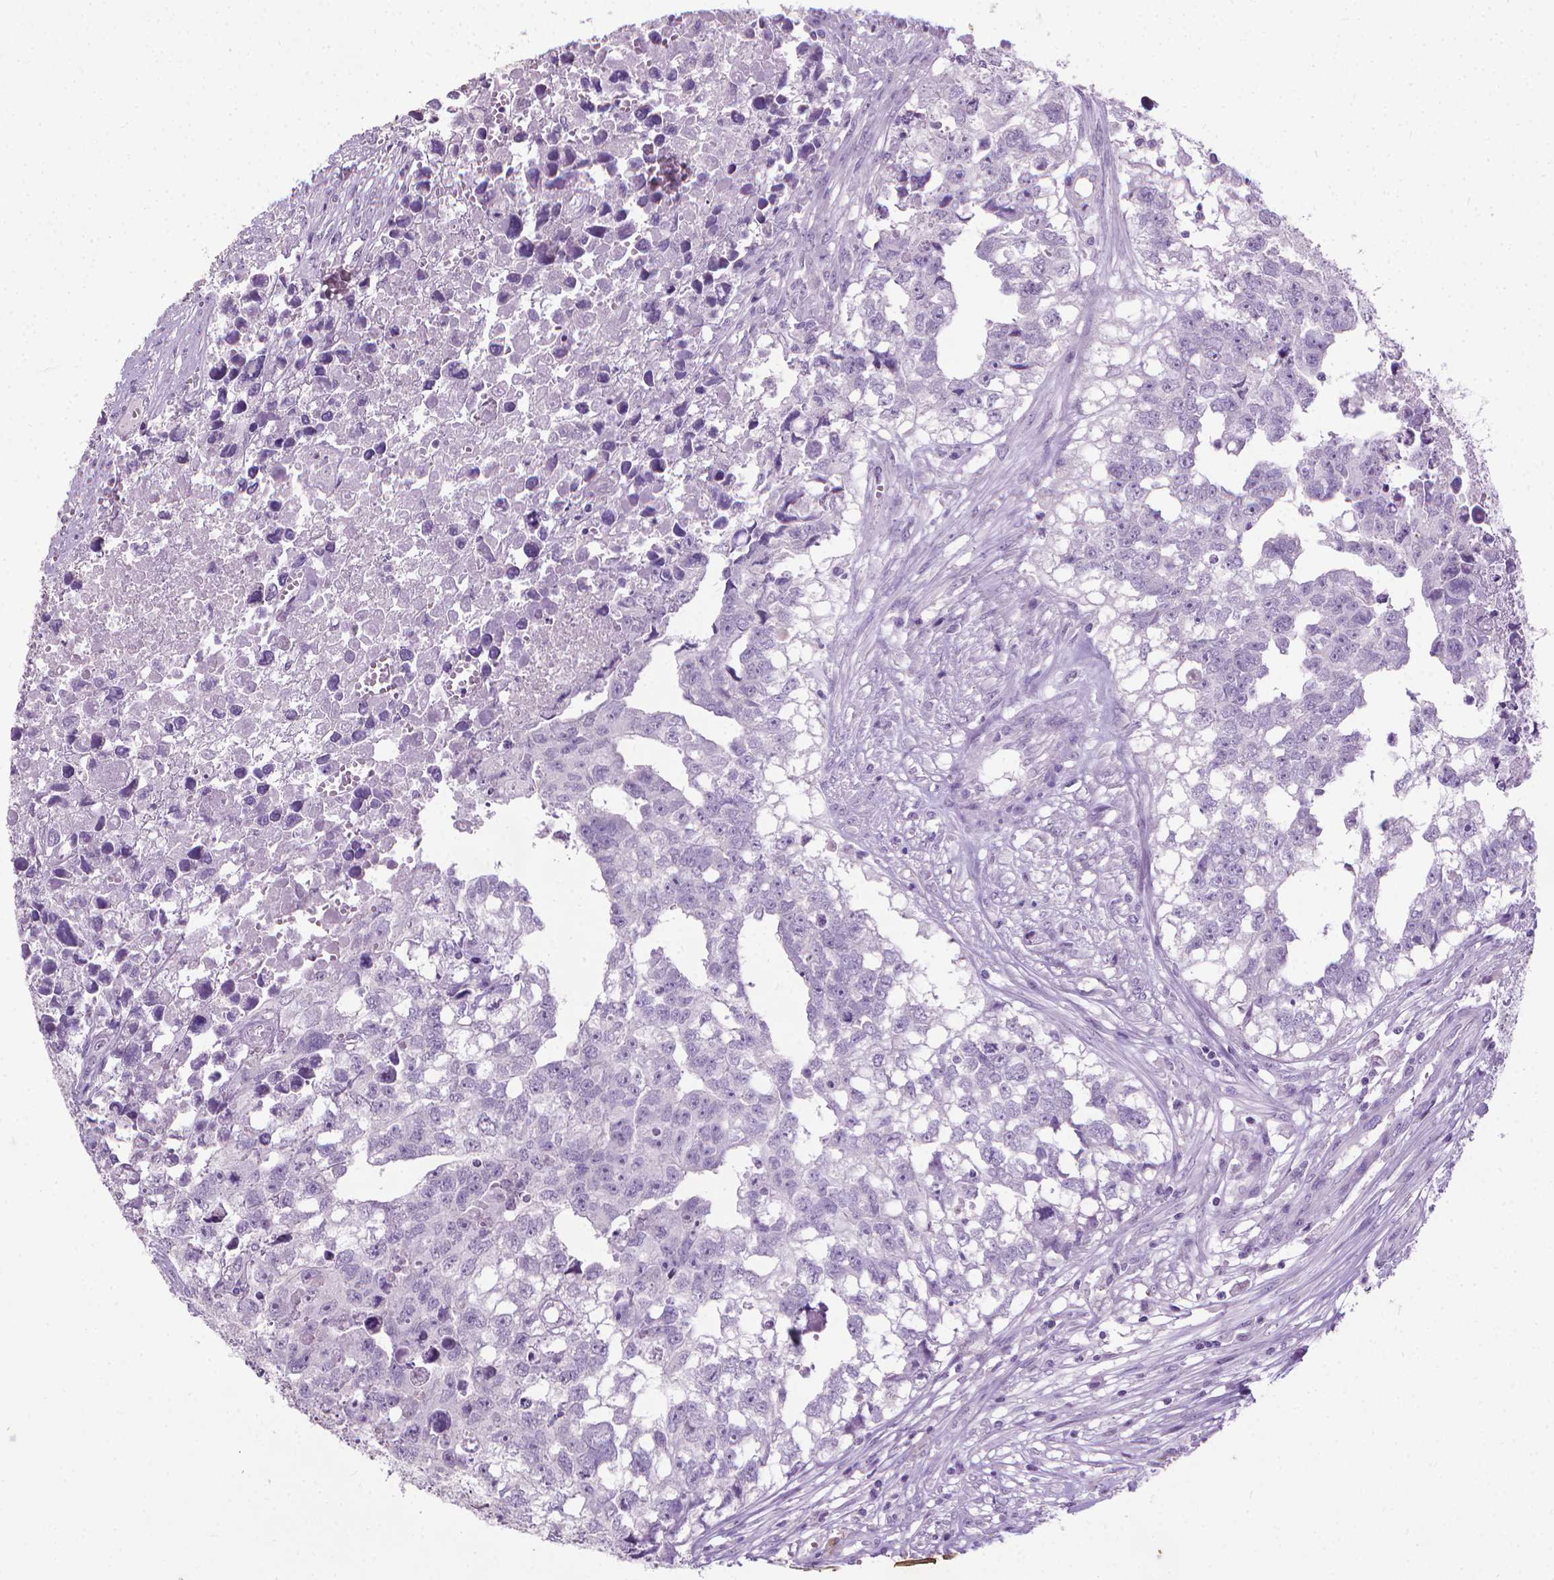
{"staining": {"intensity": "negative", "quantity": "none", "location": "none"}, "tissue": "testis cancer", "cell_type": "Tumor cells", "image_type": "cancer", "snomed": [{"axis": "morphology", "description": "Carcinoma, Embryonal, NOS"}, {"axis": "morphology", "description": "Teratoma, malignant, NOS"}, {"axis": "topography", "description": "Testis"}], "caption": "Testis cancer stained for a protein using IHC reveals no positivity tumor cells.", "gene": "KRT5", "patient": {"sex": "male", "age": 44}}